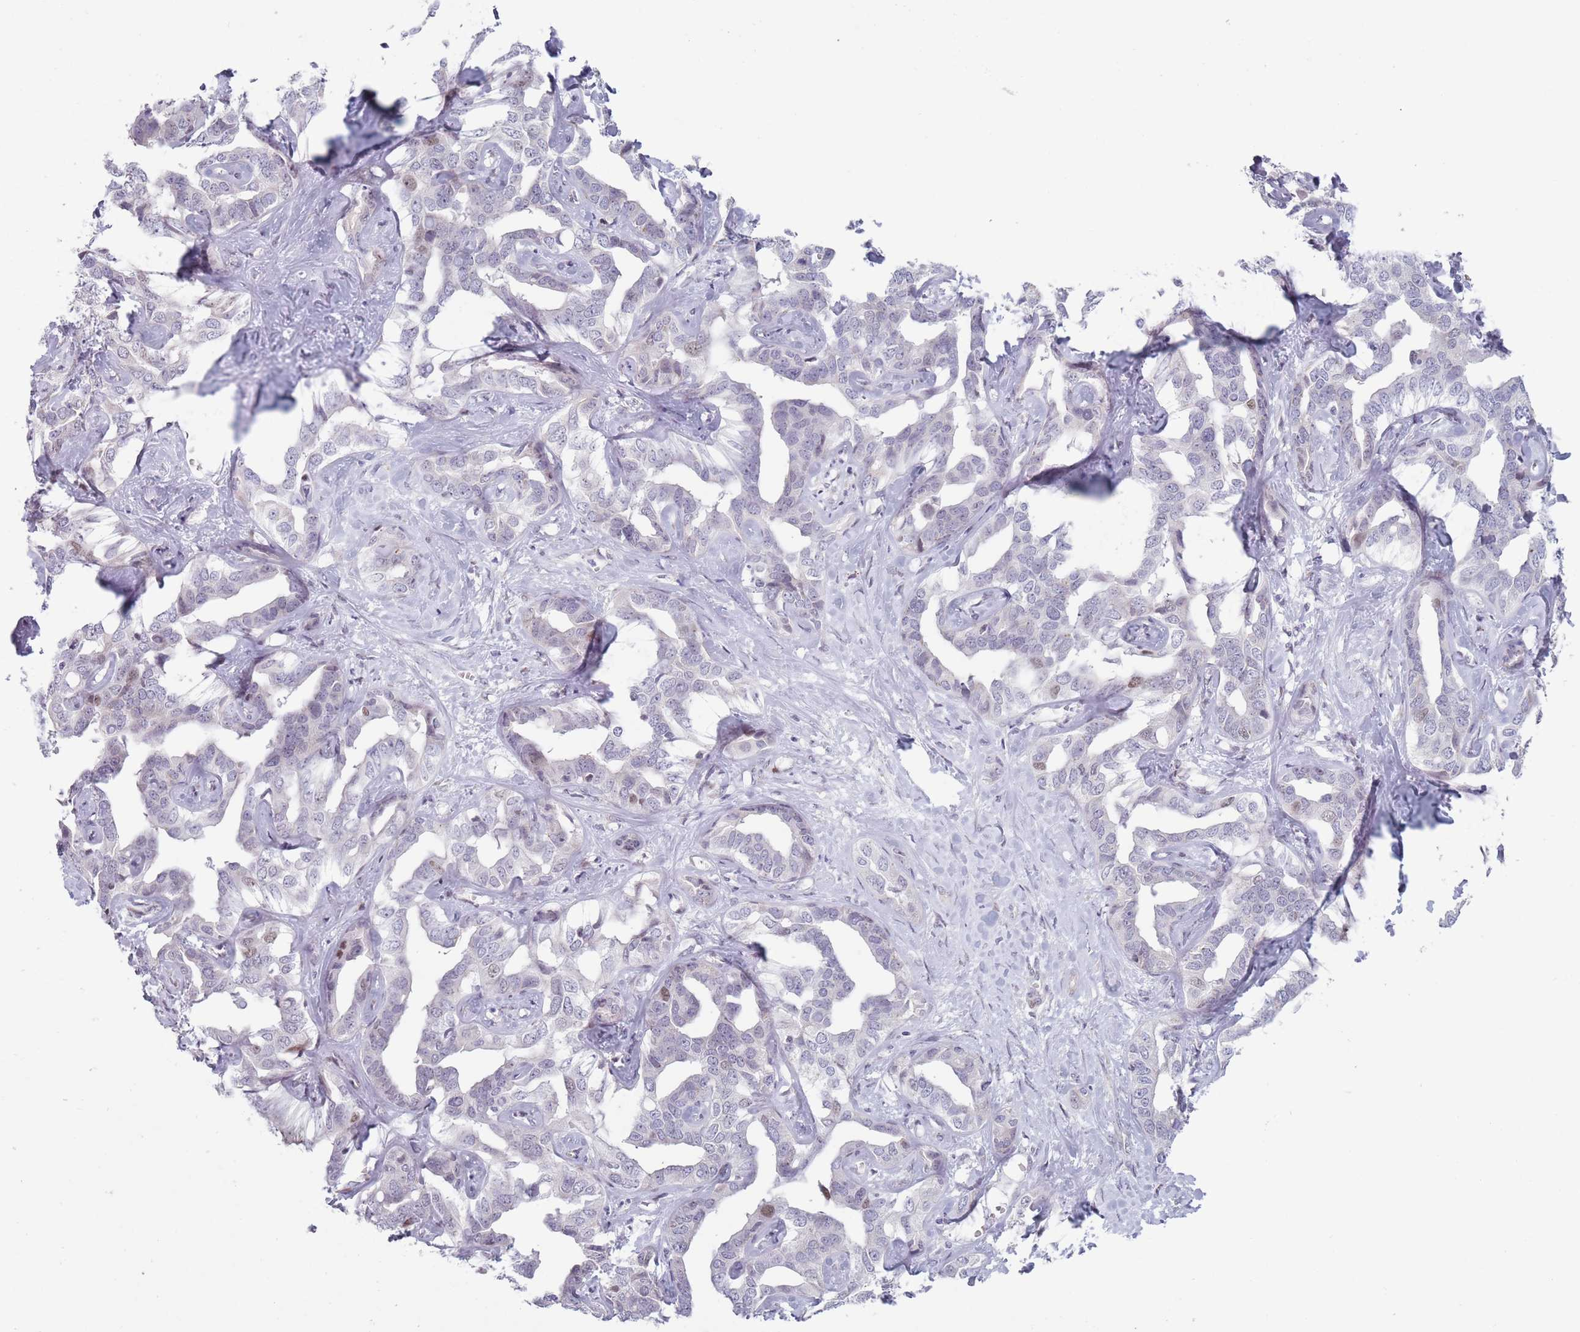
{"staining": {"intensity": "negative", "quantity": "none", "location": "none"}, "tissue": "liver cancer", "cell_type": "Tumor cells", "image_type": "cancer", "snomed": [{"axis": "morphology", "description": "Cholangiocarcinoma"}, {"axis": "topography", "description": "Liver"}], "caption": "Immunohistochemistry histopathology image of liver cancer (cholangiocarcinoma) stained for a protein (brown), which reveals no staining in tumor cells.", "gene": "ZKSCAN2", "patient": {"sex": "male", "age": 59}}